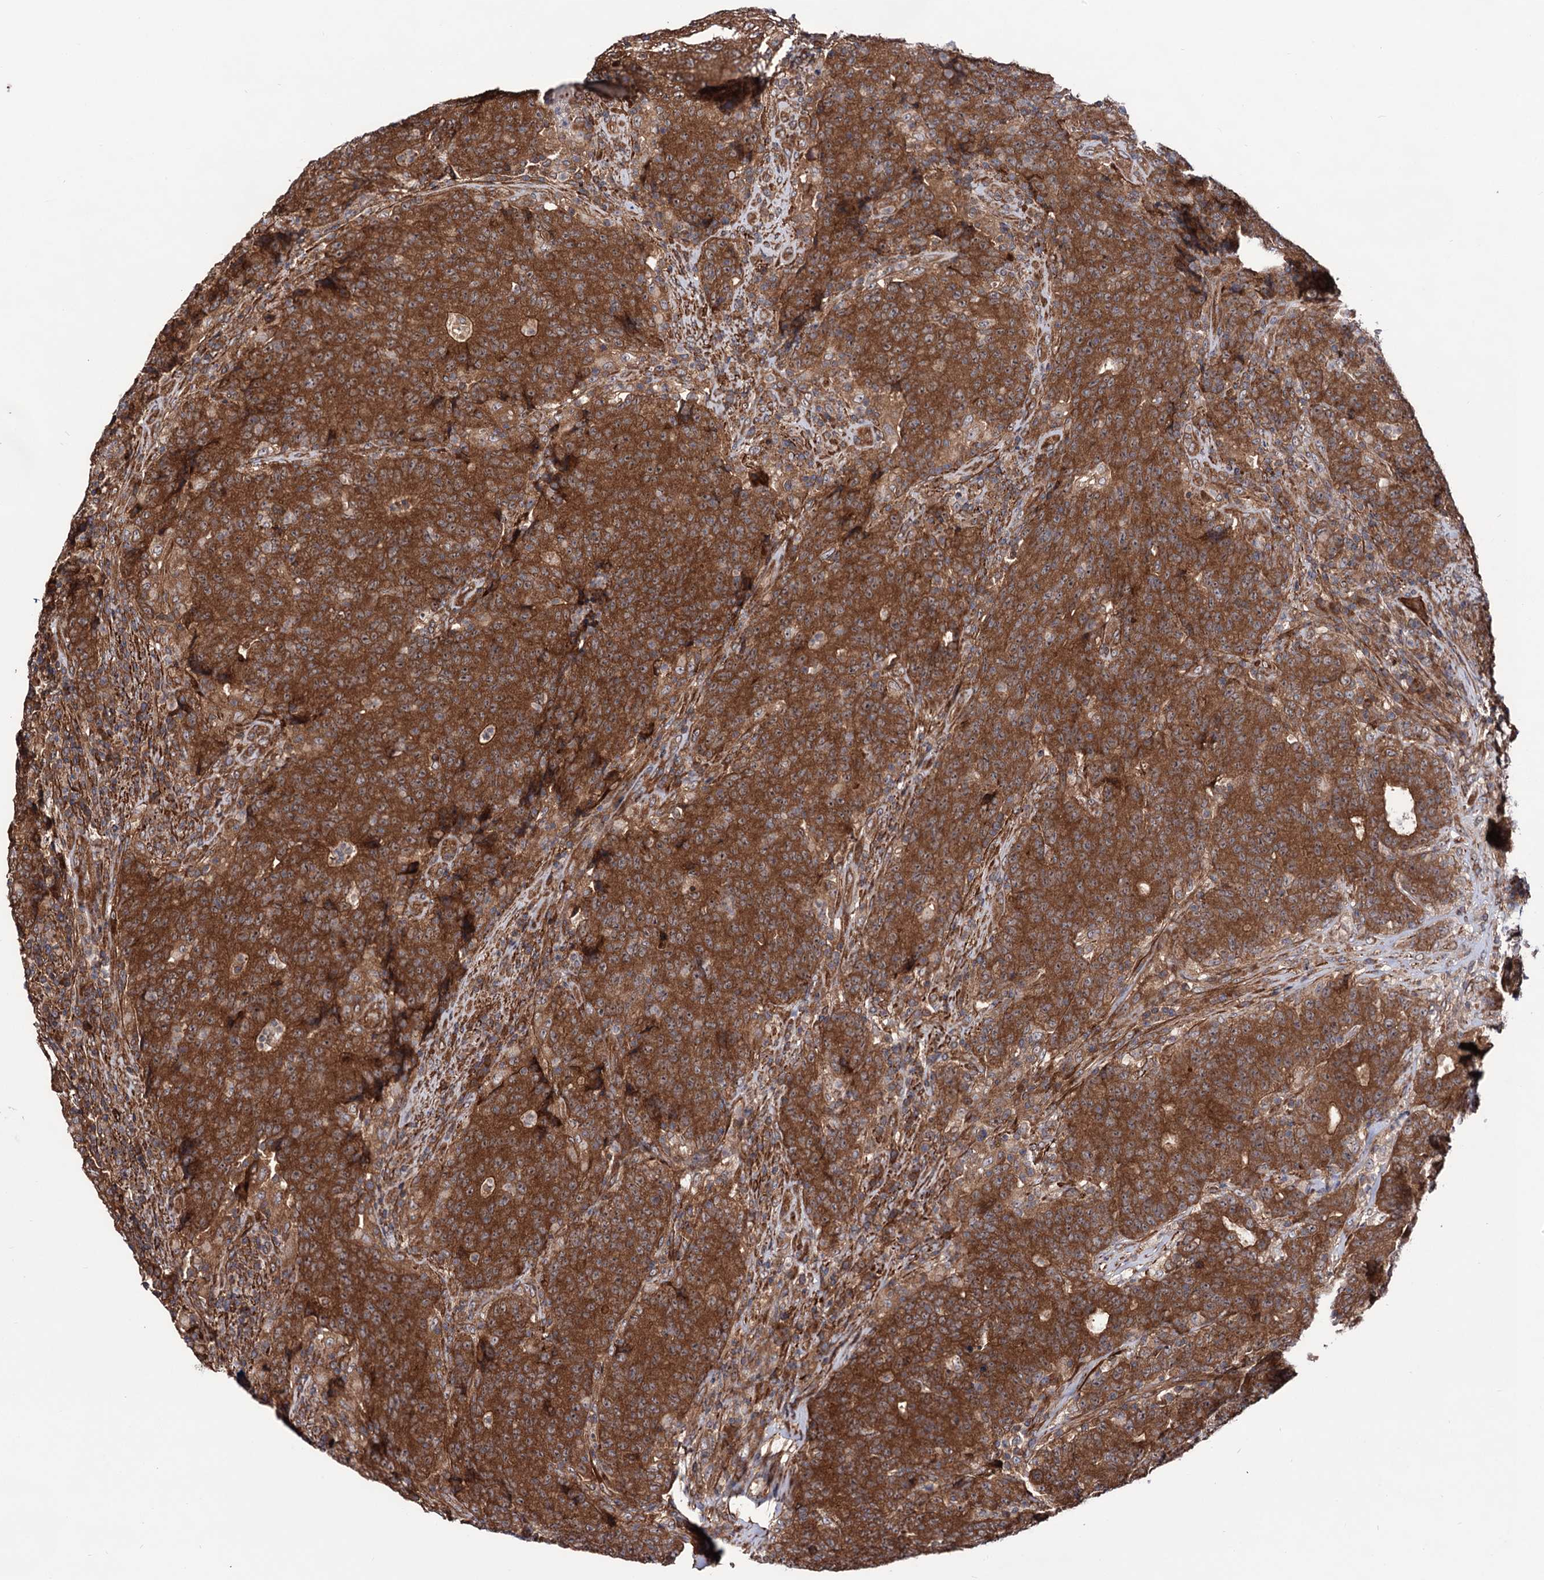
{"staining": {"intensity": "strong", "quantity": ">75%", "location": "cytoplasmic/membranous"}, "tissue": "colorectal cancer", "cell_type": "Tumor cells", "image_type": "cancer", "snomed": [{"axis": "morphology", "description": "Adenocarcinoma, NOS"}, {"axis": "topography", "description": "Colon"}], "caption": "Immunohistochemical staining of human adenocarcinoma (colorectal) displays high levels of strong cytoplasmic/membranous expression in approximately >75% of tumor cells.", "gene": "FERMT2", "patient": {"sex": "female", "age": 75}}